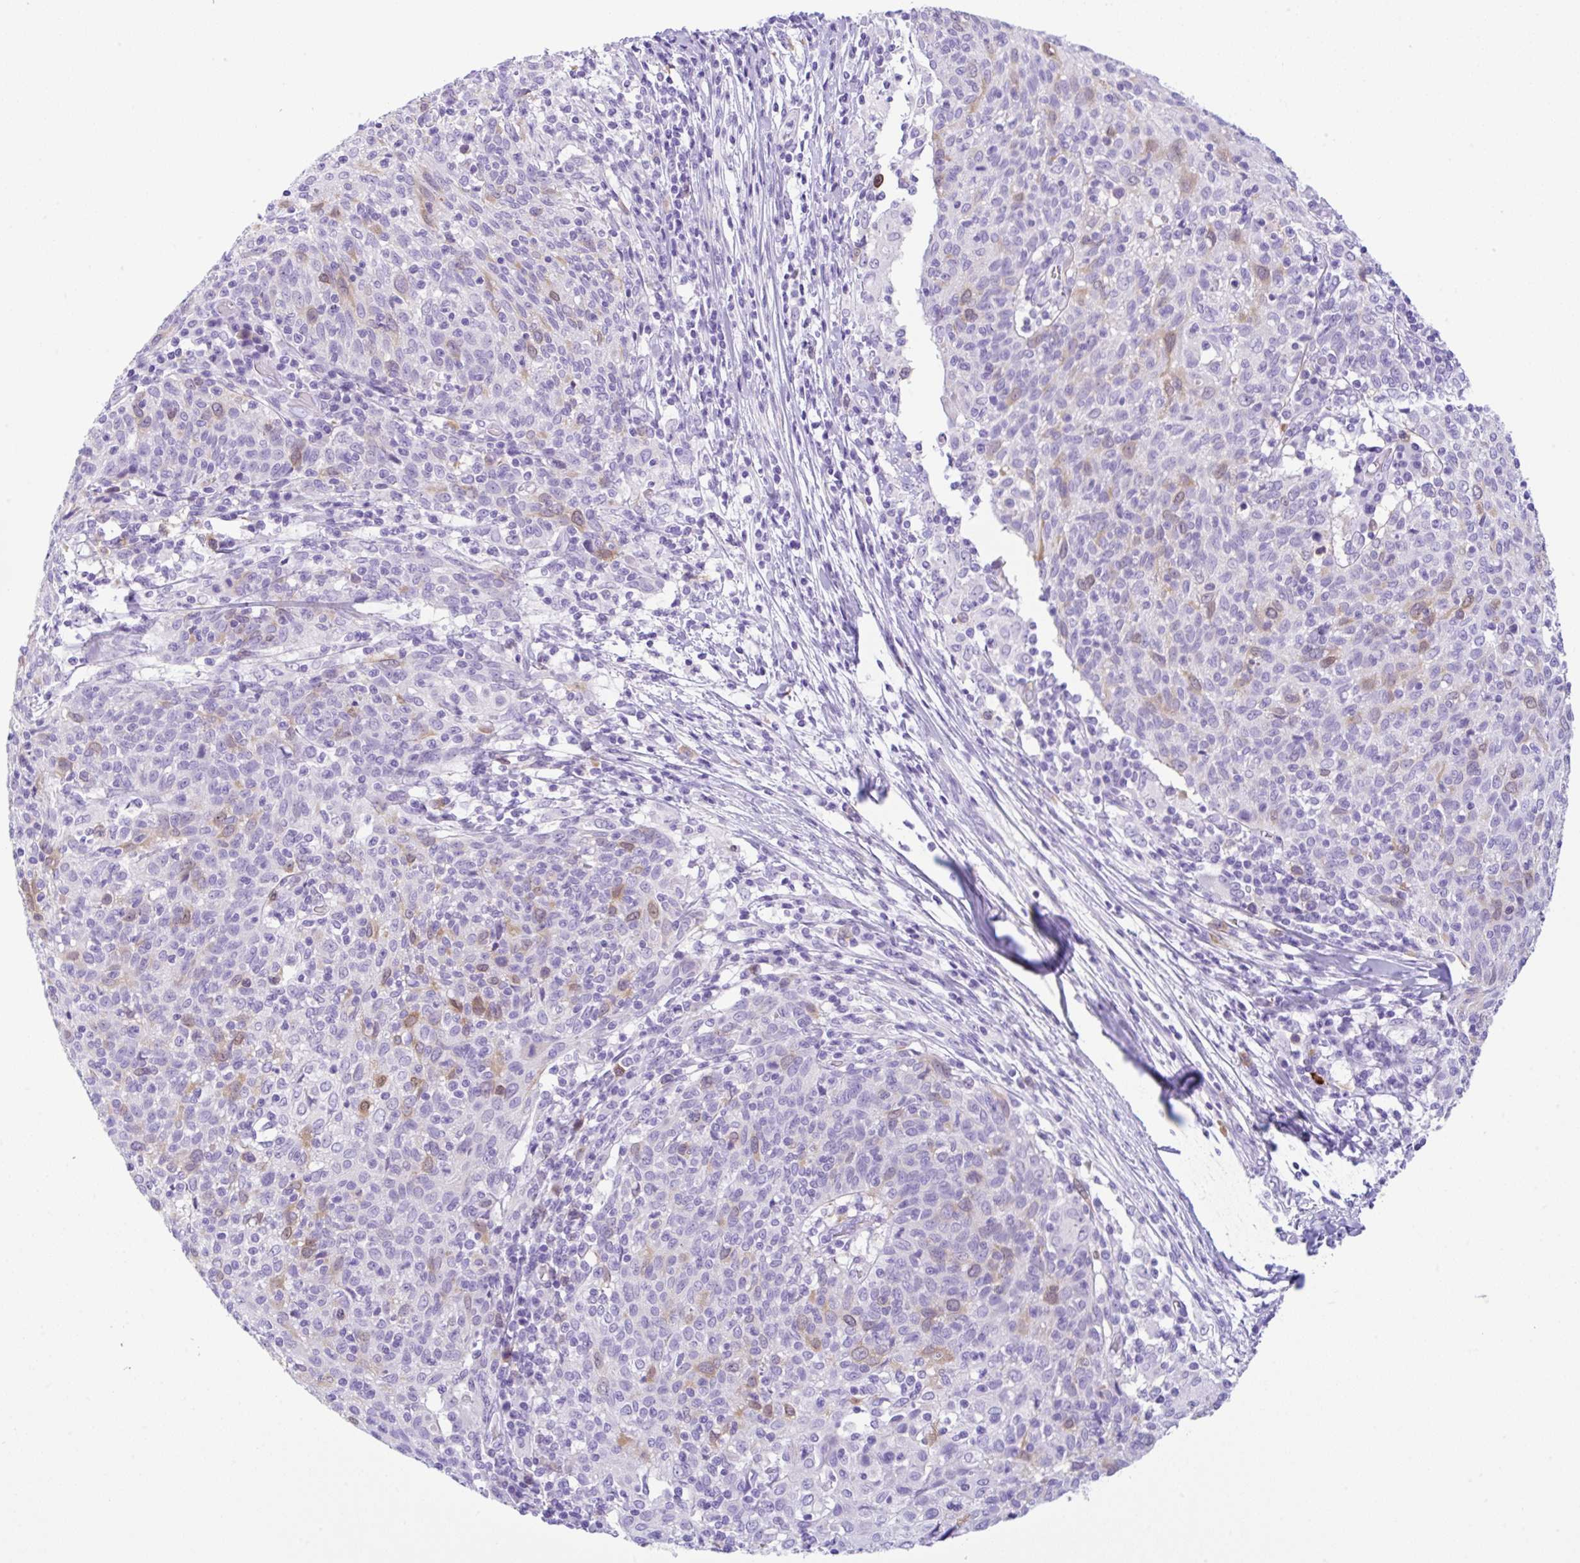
{"staining": {"intensity": "weak", "quantity": "<25%", "location": "nuclear"}, "tissue": "cervical cancer", "cell_type": "Tumor cells", "image_type": "cancer", "snomed": [{"axis": "morphology", "description": "Squamous cell carcinoma, NOS"}, {"axis": "topography", "description": "Cervix"}], "caption": "Cervical cancer stained for a protein using immunohistochemistry displays no staining tumor cells.", "gene": "RRM2", "patient": {"sex": "female", "age": 52}}